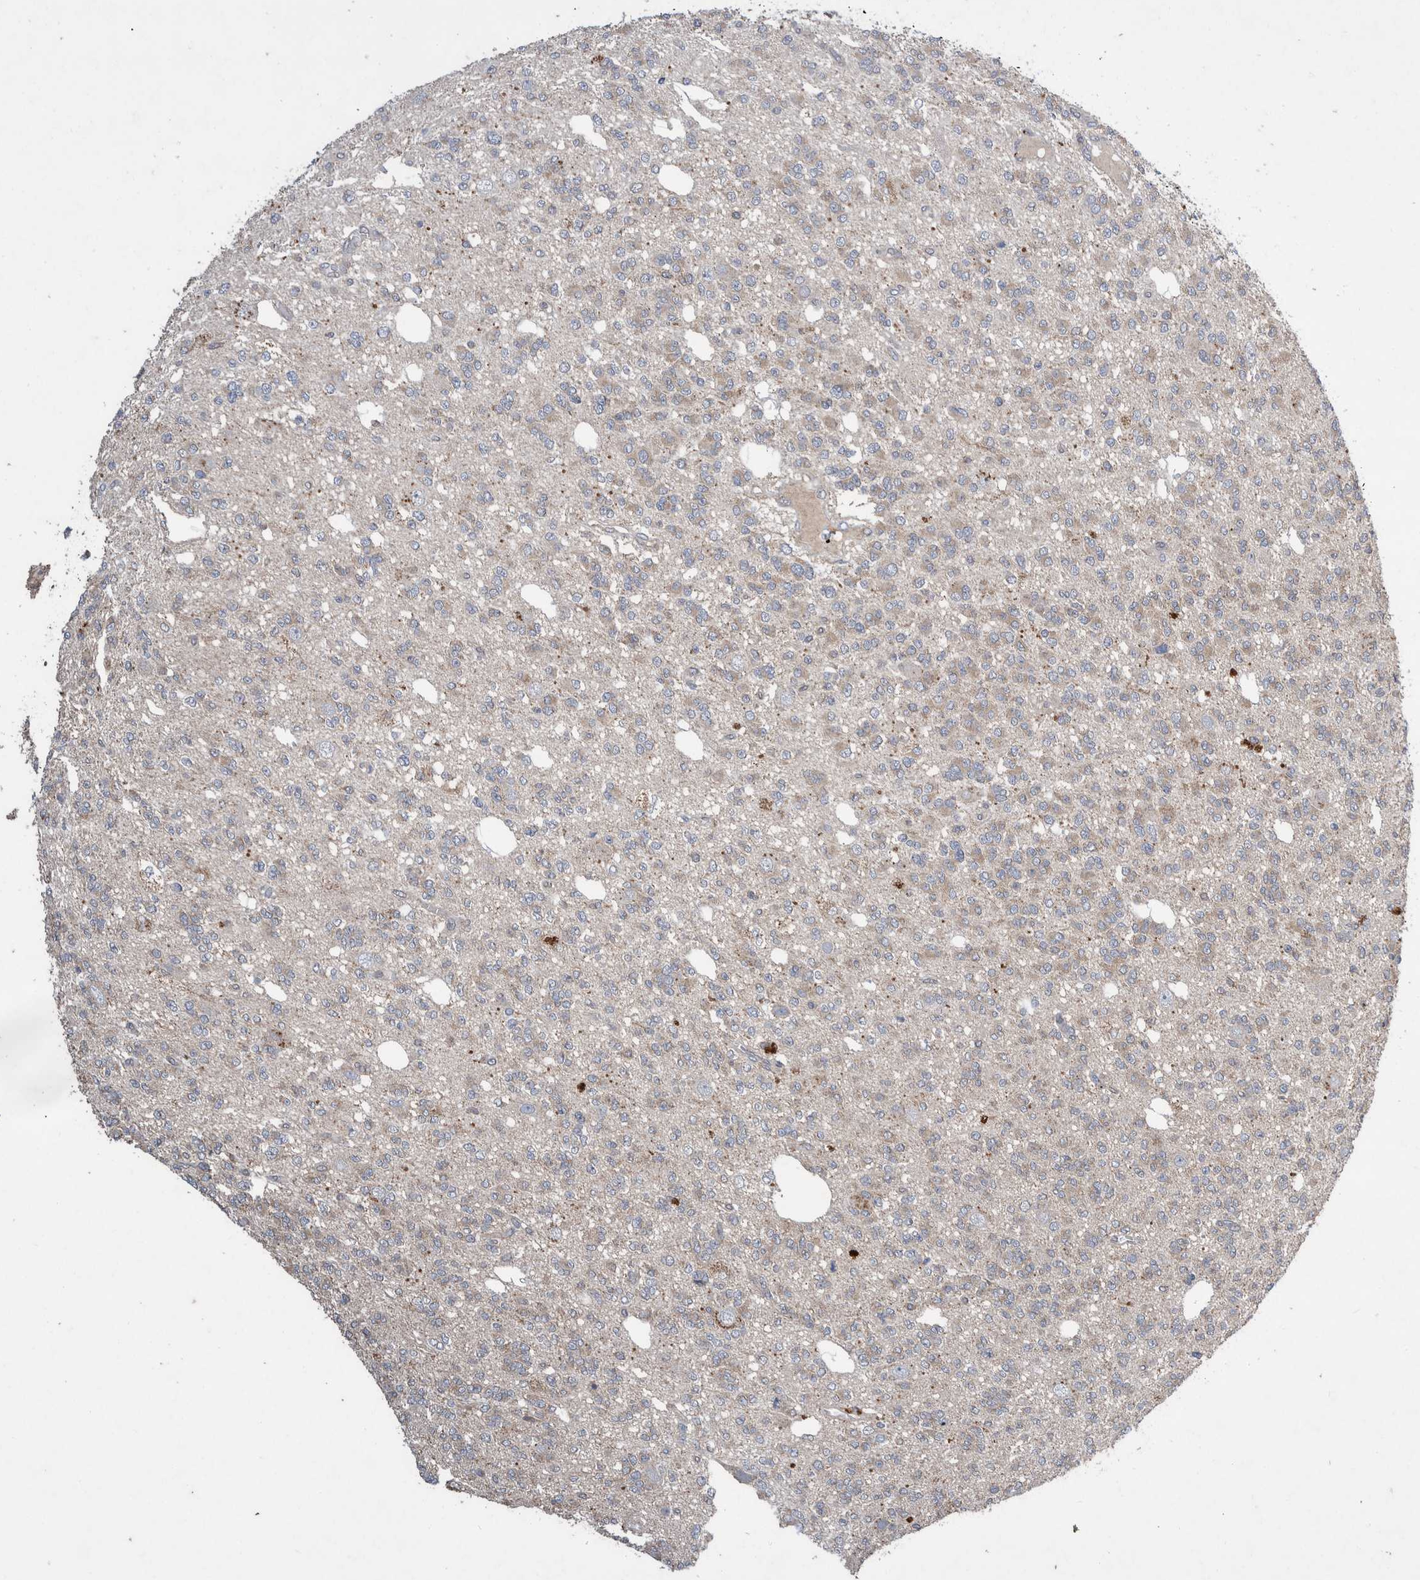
{"staining": {"intensity": "weak", "quantity": "<25%", "location": "cytoplasmic/membranous"}, "tissue": "glioma", "cell_type": "Tumor cells", "image_type": "cancer", "snomed": [{"axis": "morphology", "description": "Glioma, malignant, Low grade"}, {"axis": "topography", "description": "Brain"}], "caption": "An image of human malignant glioma (low-grade) is negative for staining in tumor cells.", "gene": "PLPBP", "patient": {"sex": "male", "age": 38}}